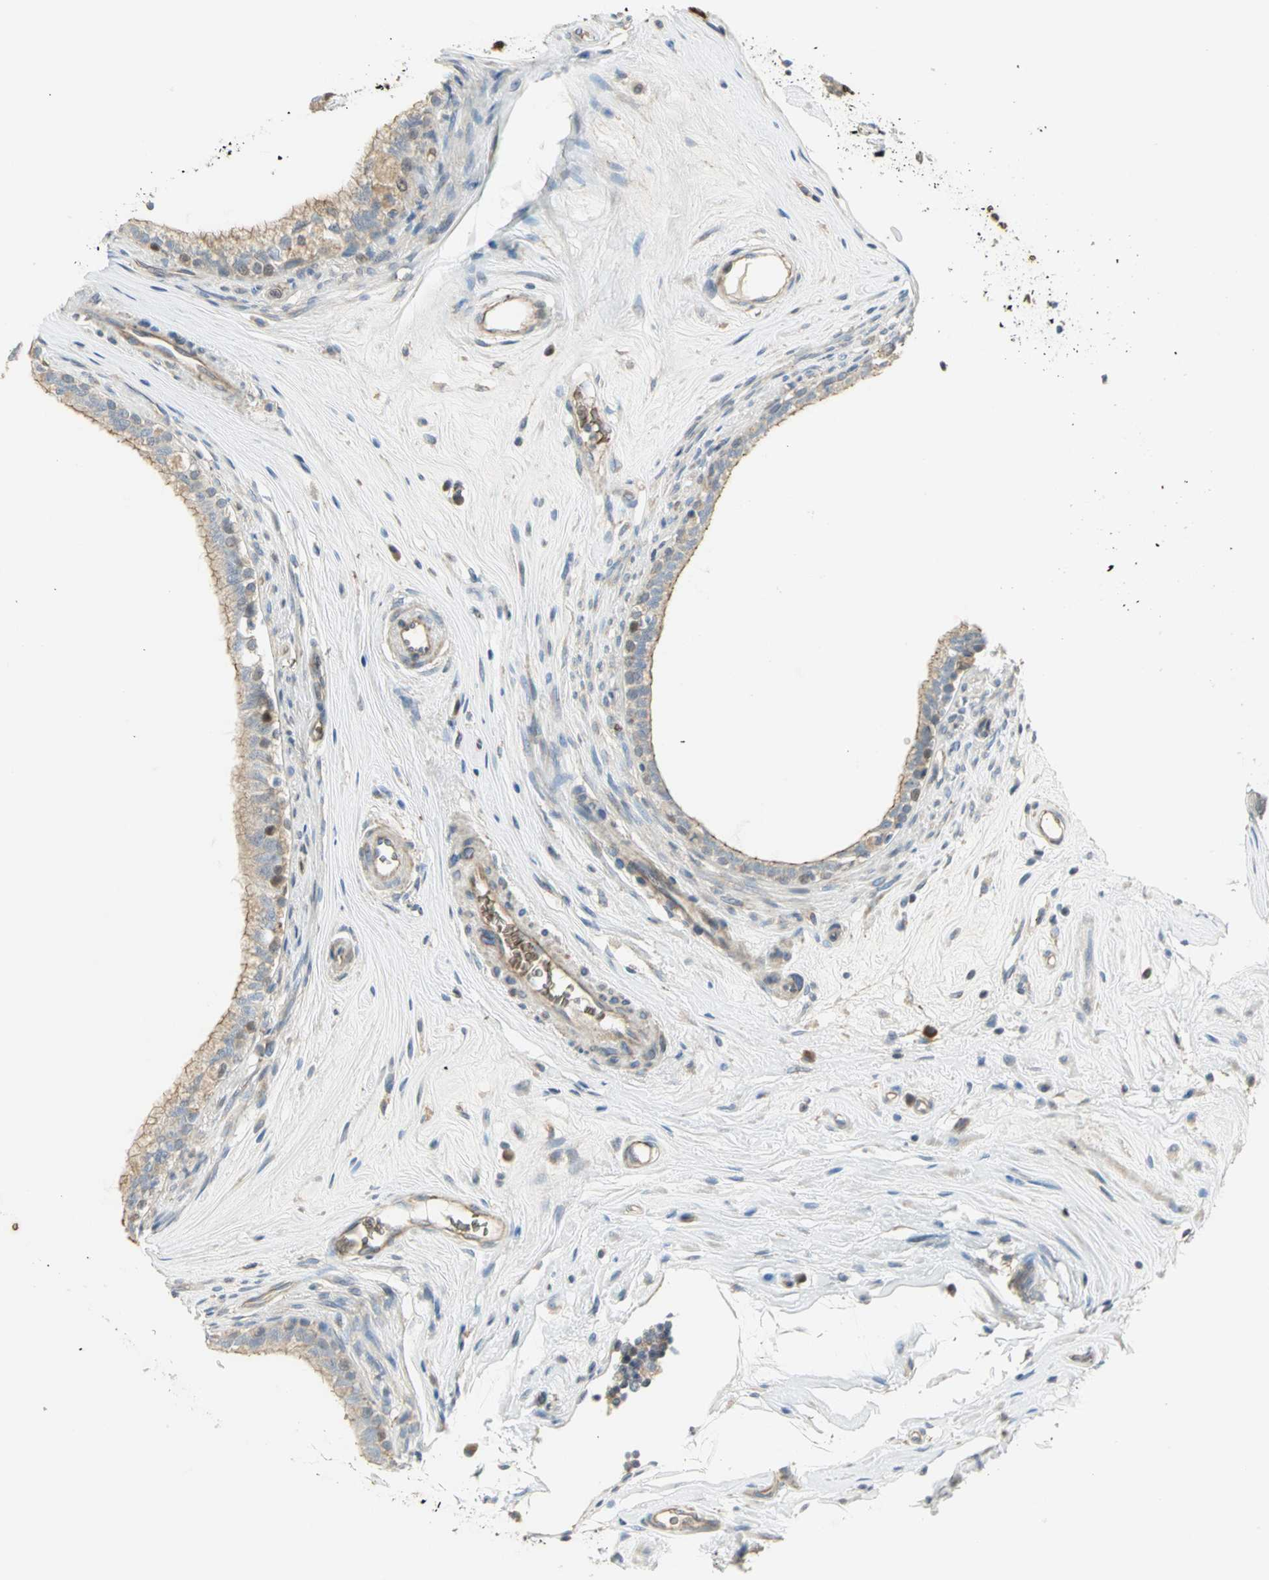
{"staining": {"intensity": "moderate", "quantity": ">75%", "location": "cytoplasmic/membranous"}, "tissue": "epididymis", "cell_type": "Glandular cells", "image_type": "normal", "snomed": [{"axis": "morphology", "description": "Normal tissue, NOS"}, {"axis": "morphology", "description": "Inflammation, NOS"}, {"axis": "topography", "description": "Epididymis"}], "caption": "Brown immunohistochemical staining in normal human epididymis demonstrates moderate cytoplasmic/membranous staining in about >75% of glandular cells.", "gene": "ANK1", "patient": {"sex": "male", "age": 84}}